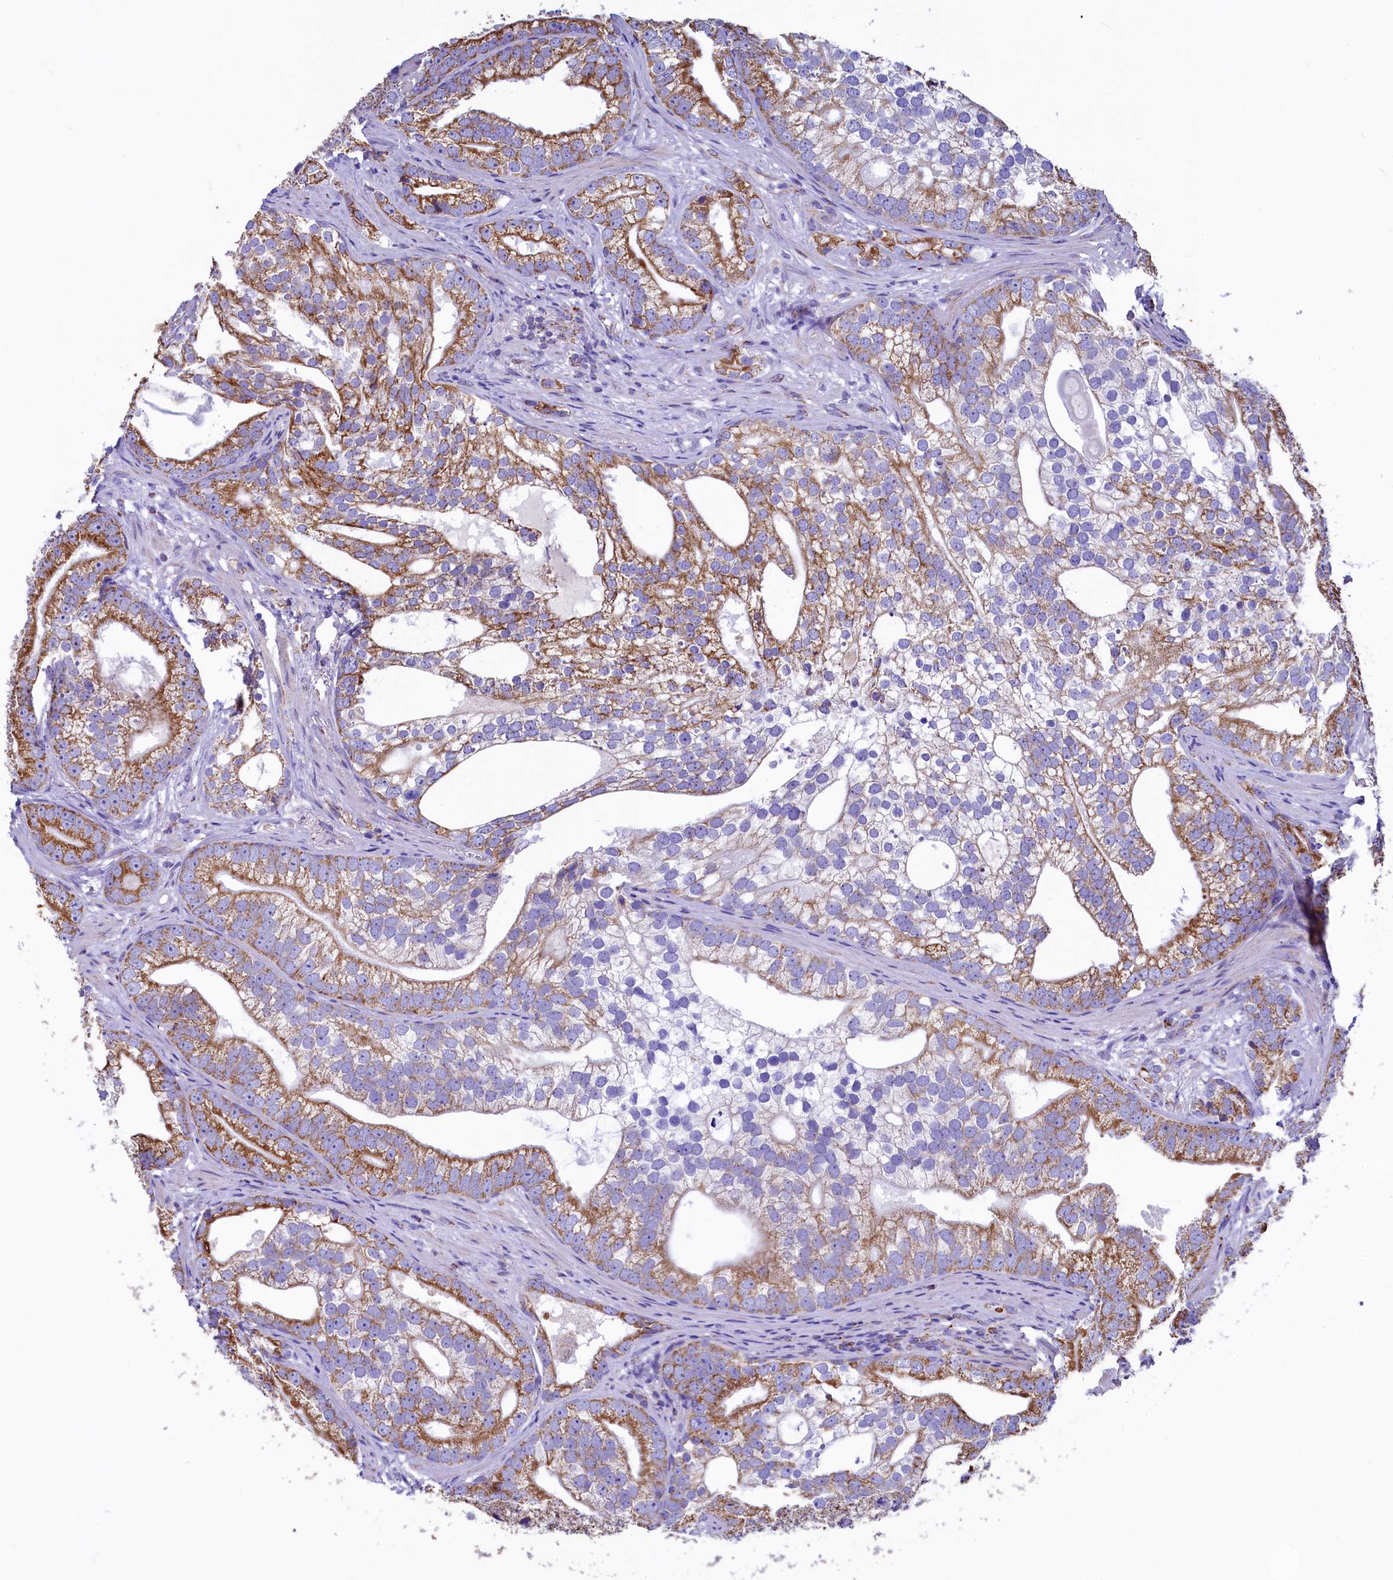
{"staining": {"intensity": "moderate", "quantity": ">75%", "location": "cytoplasmic/membranous"}, "tissue": "prostate cancer", "cell_type": "Tumor cells", "image_type": "cancer", "snomed": [{"axis": "morphology", "description": "Adenocarcinoma, High grade"}, {"axis": "topography", "description": "Prostate"}], "caption": "A micrograph of human prostate cancer stained for a protein exhibits moderate cytoplasmic/membranous brown staining in tumor cells.", "gene": "IDH3A", "patient": {"sex": "male", "age": 75}}